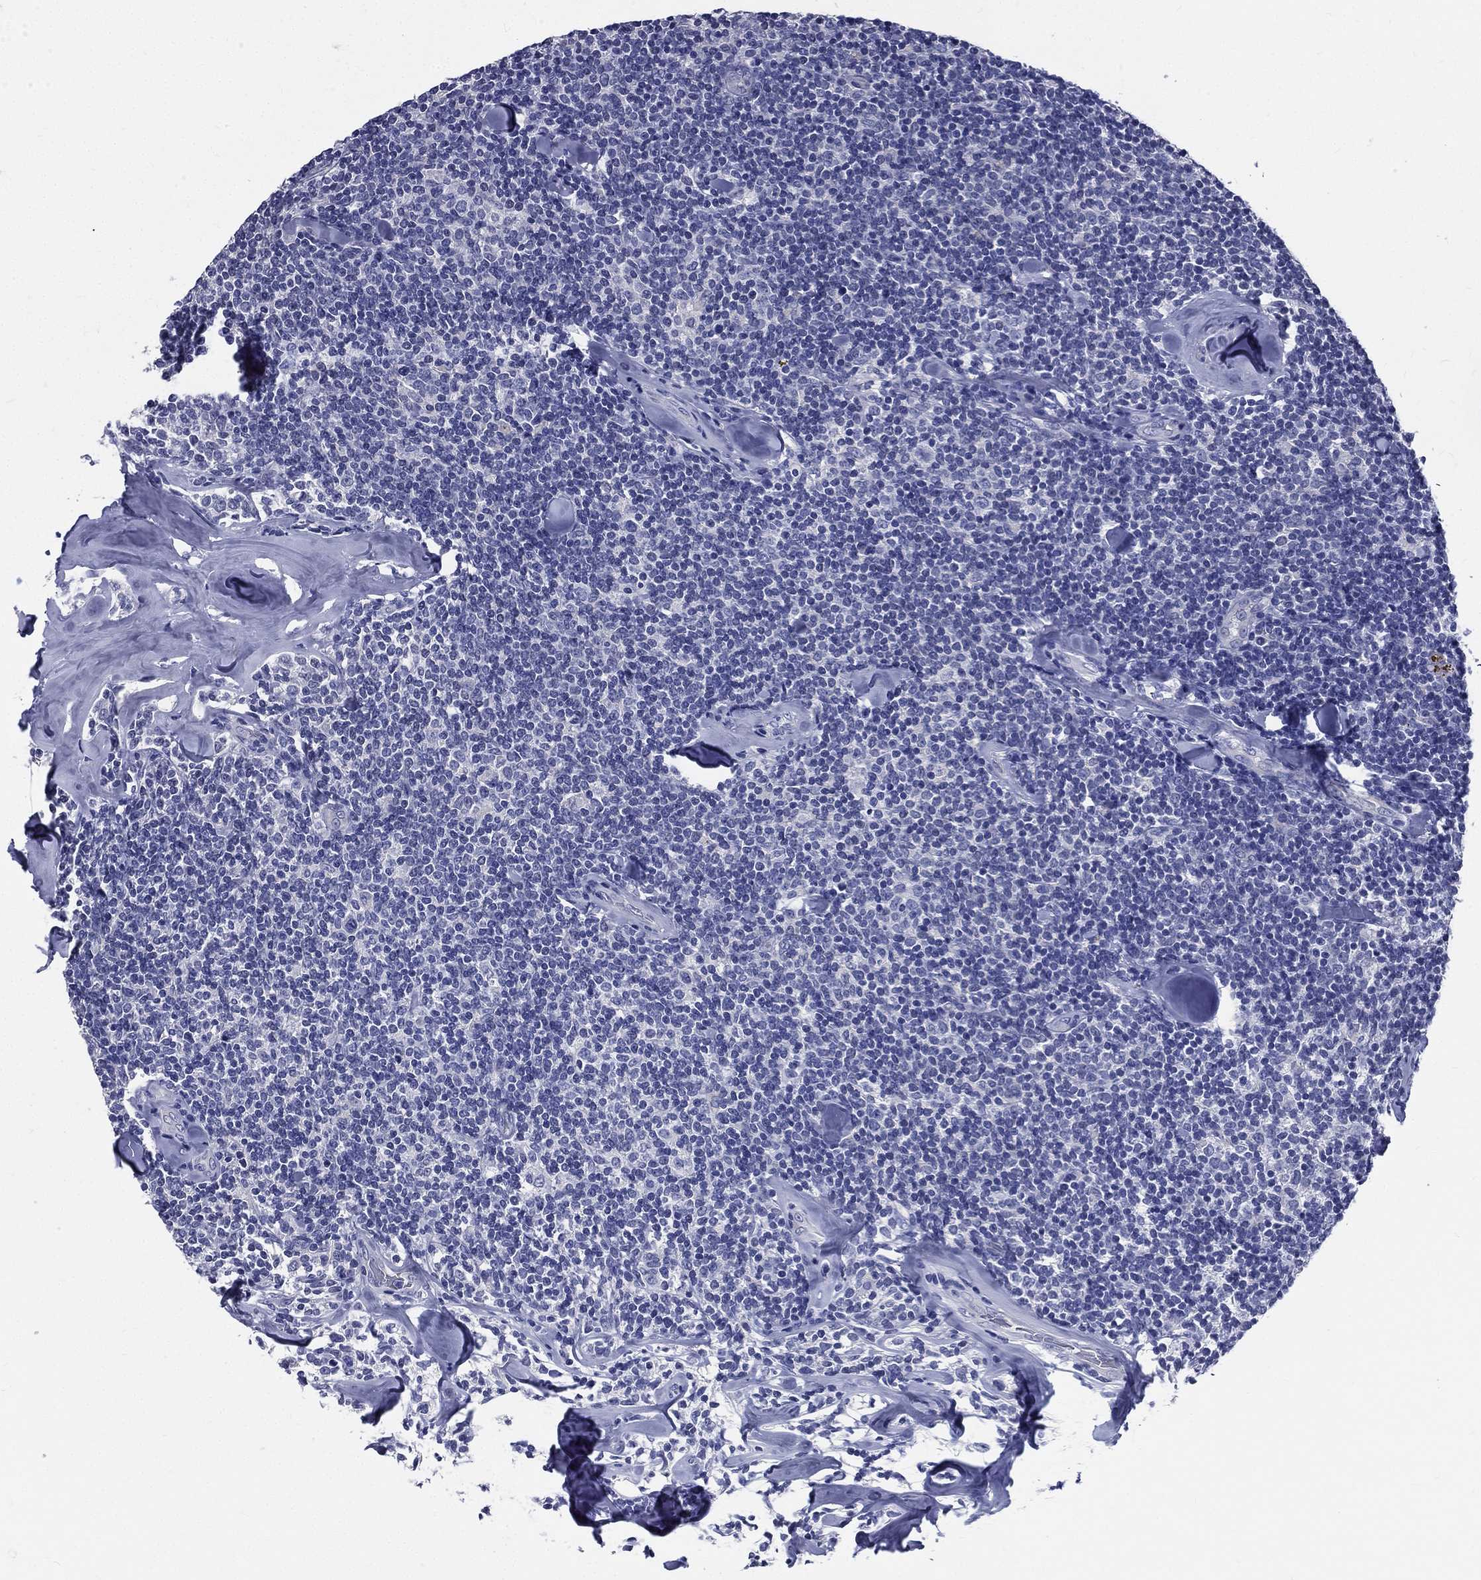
{"staining": {"intensity": "negative", "quantity": "none", "location": "none"}, "tissue": "lymphoma", "cell_type": "Tumor cells", "image_type": "cancer", "snomed": [{"axis": "morphology", "description": "Malignant lymphoma, non-Hodgkin's type, Low grade"}, {"axis": "topography", "description": "Lymph node"}], "caption": "Immunohistochemistry (IHC) image of malignant lymphoma, non-Hodgkin's type (low-grade) stained for a protein (brown), which reveals no staining in tumor cells.", "gene": "DPYS", "patient": {"sex": "female", "age": 56}}